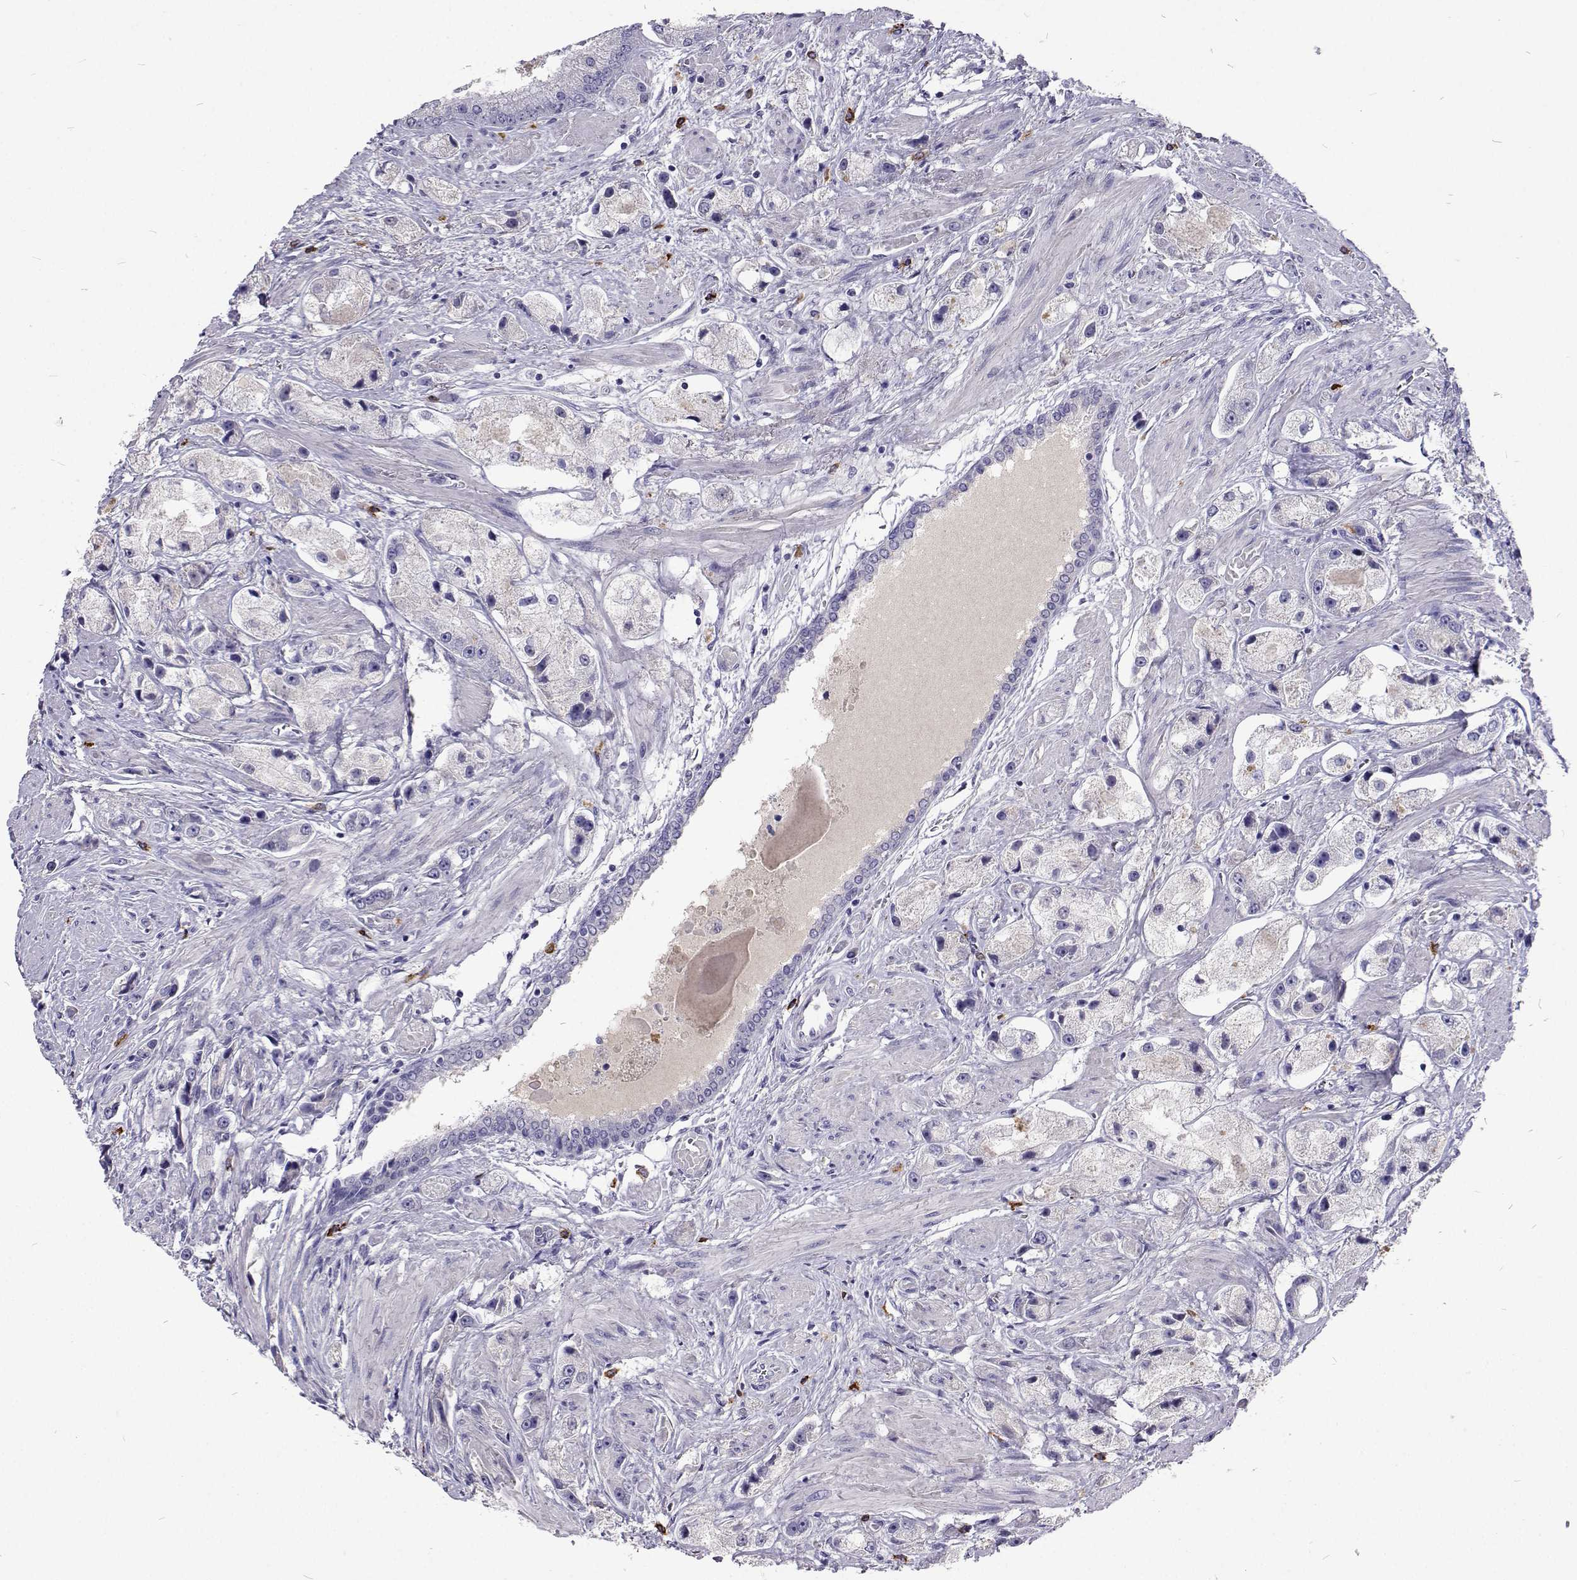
{"staining": {"intensity": "negative", "quantity": "none", "location": "none"}, "tissue": "prostate cancer", "cell_type": "Tumor cells", "image_type": "cancer", "snomed": [{"axis": "morphology", "description": "Adenocarcinoma, High grade"}, {"axis": "topography", "description": "Prostate"}], "caption": "Prostate cancer (adenocarcinoma (high-grade)) was stained to show a protein in brown. There is no significant staining in tumor cells.", "gene": "CFAP44", "patient": {"sex": "male", "age": 67}}